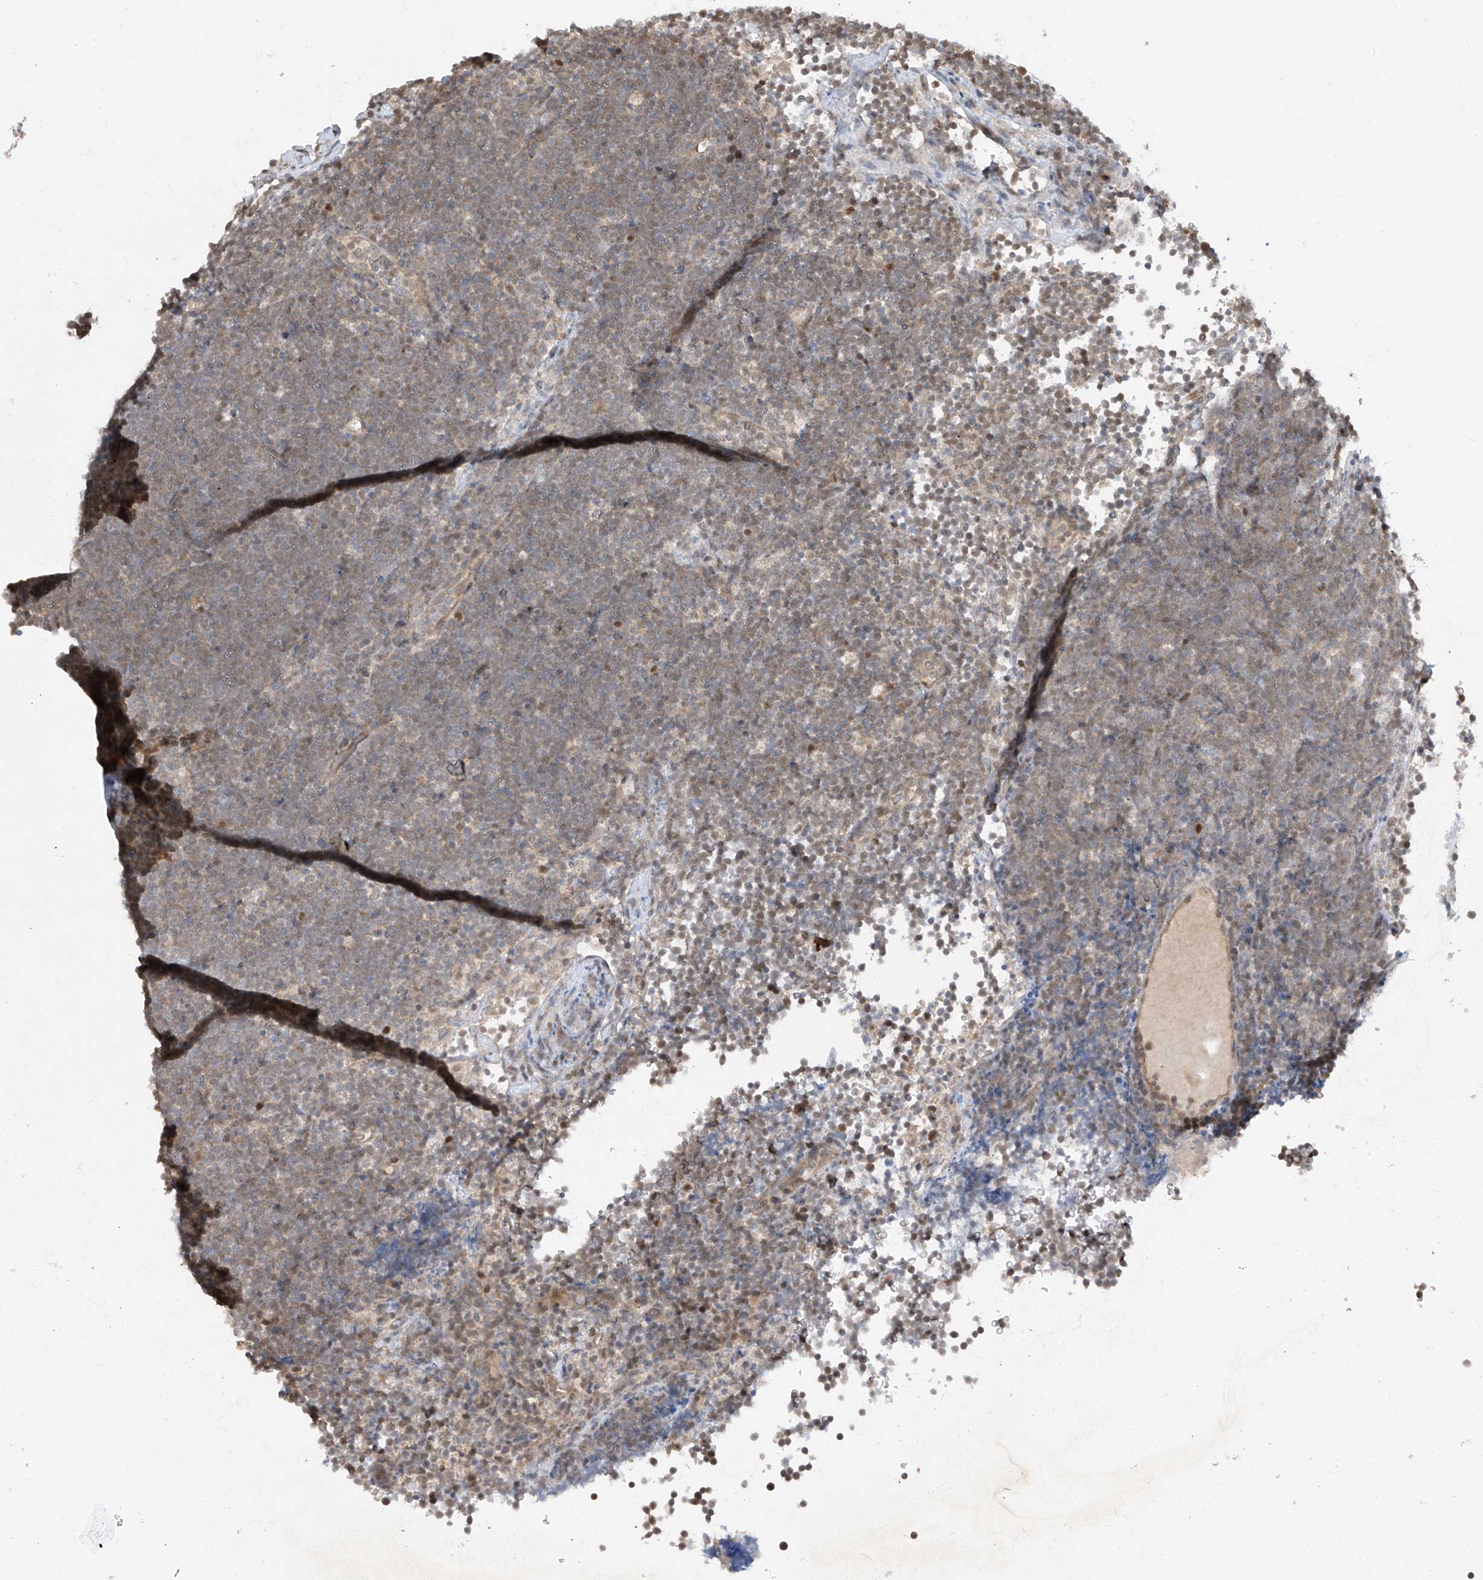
{"staining": {"intensity": "weak", "quantity": "<25%", "location": "cytoplasmic/membranous,nuclear"}, "tissue": "lymphoma", "cell_type": "Tumor cells", "image_type": "cancer", "snomed": [{"axis": "morphology", "description": "Malignant lymphoma, non-Hodgkin's type, High grade"}, {"axis": "topography", "description": "Lymph node"}], "caption": "There is no significant expression in tumor cells of high-grade malignant lymphoma, non-Hodgkin's type.", "gene": "ZNF358", "patient": {"sex": "male", "age": 13}}